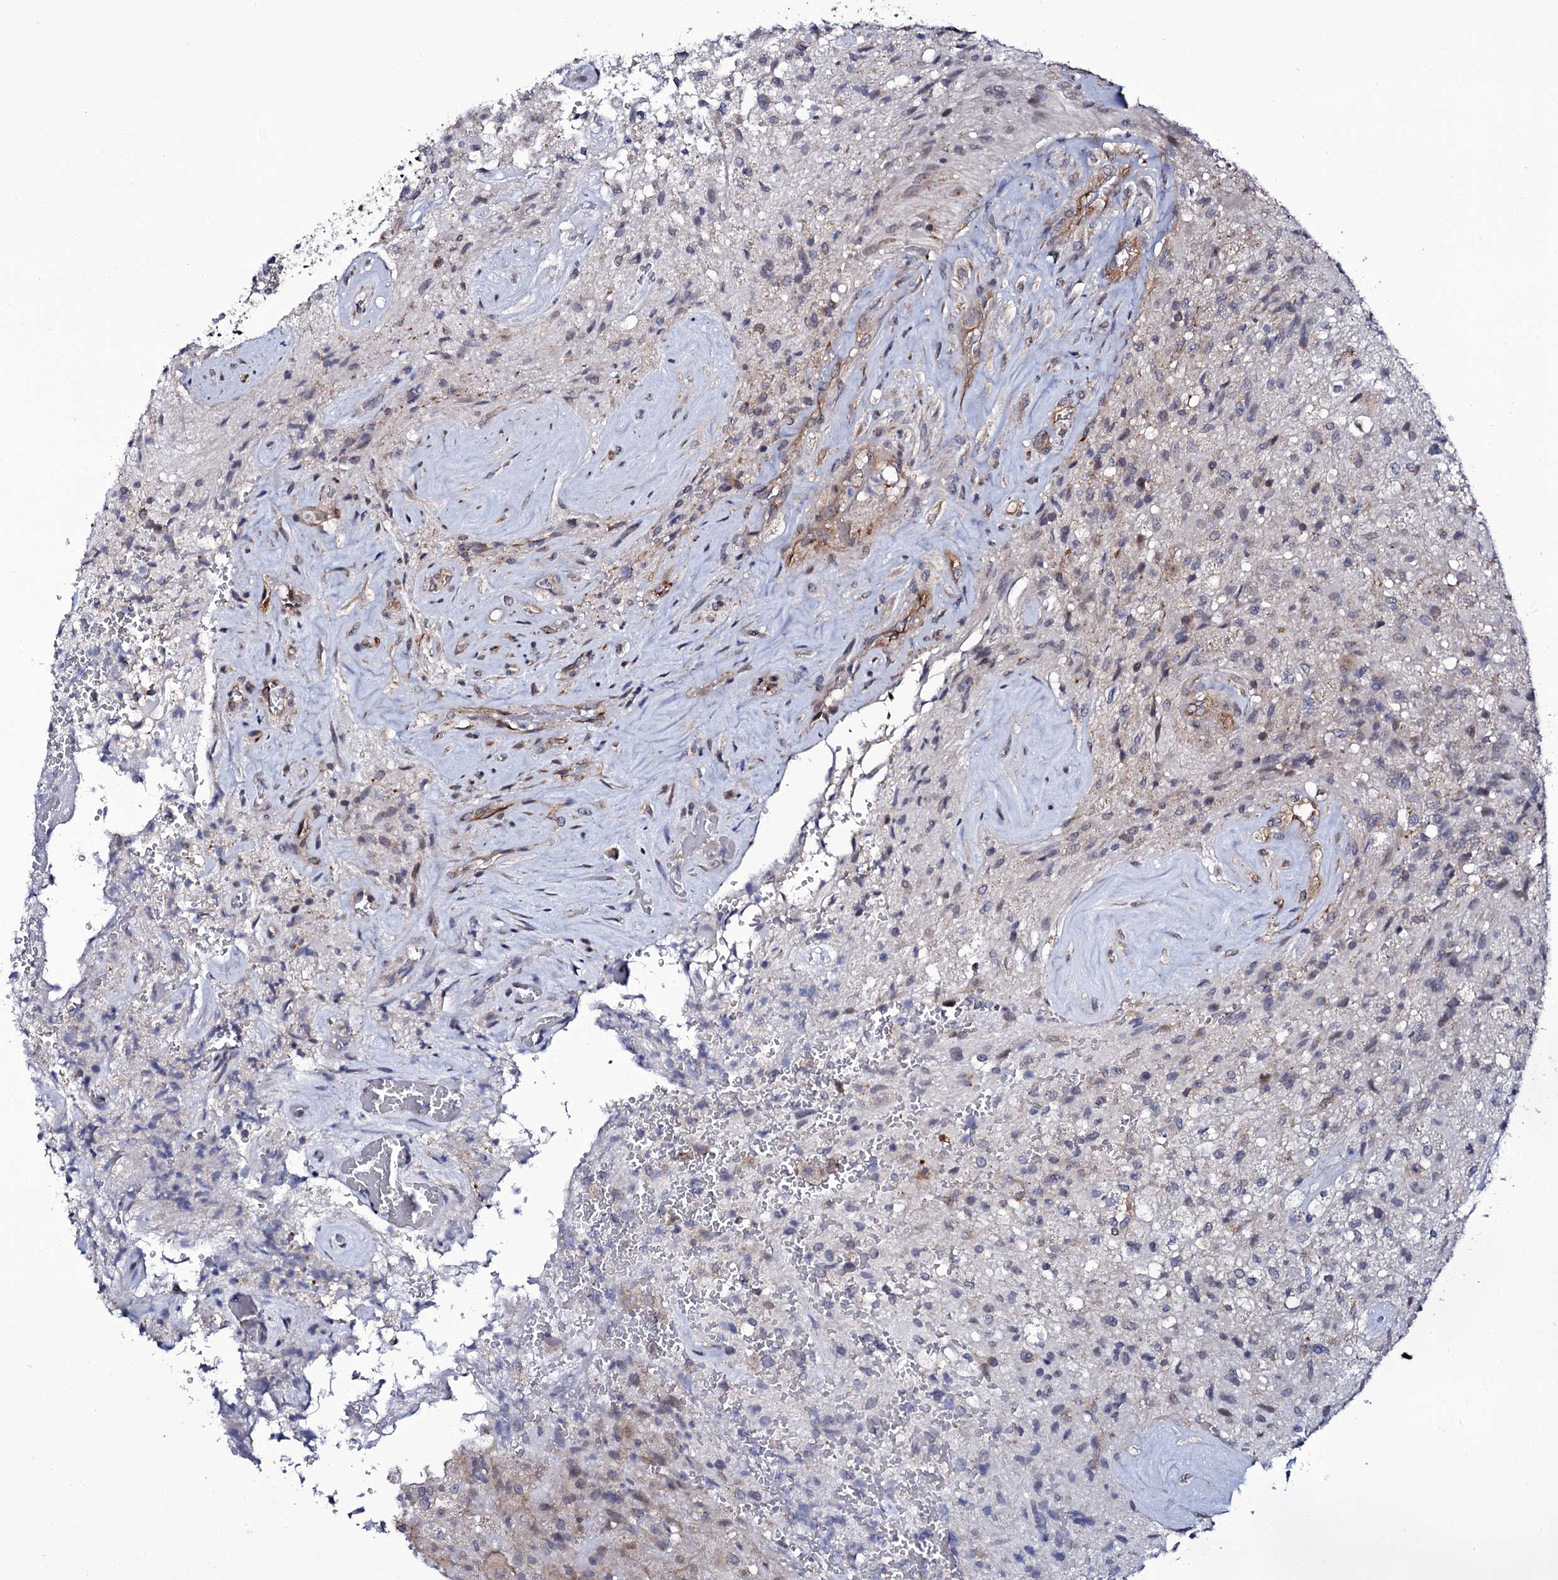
{"staining": {"intensity": "negative", "quantity": "none", "location": "none"}, "tissue": "glioma", "cell_type": "Tumor cells", "image_type": "cancer", "snomed": [{"axis": "morphology", "description": "Glioma, malignant, High grade"}, {"axis": "topography", "description": "Brain"}], "caption": "Immunohistochemistry (IHC) of human glioma demonstrates no expression in tumor cells. (DAB immunohistochemistry visualized using brightfield microscopy, high magnification).", "gene": "GAREM1", "patient": {"sex": "male", "age": 56}}